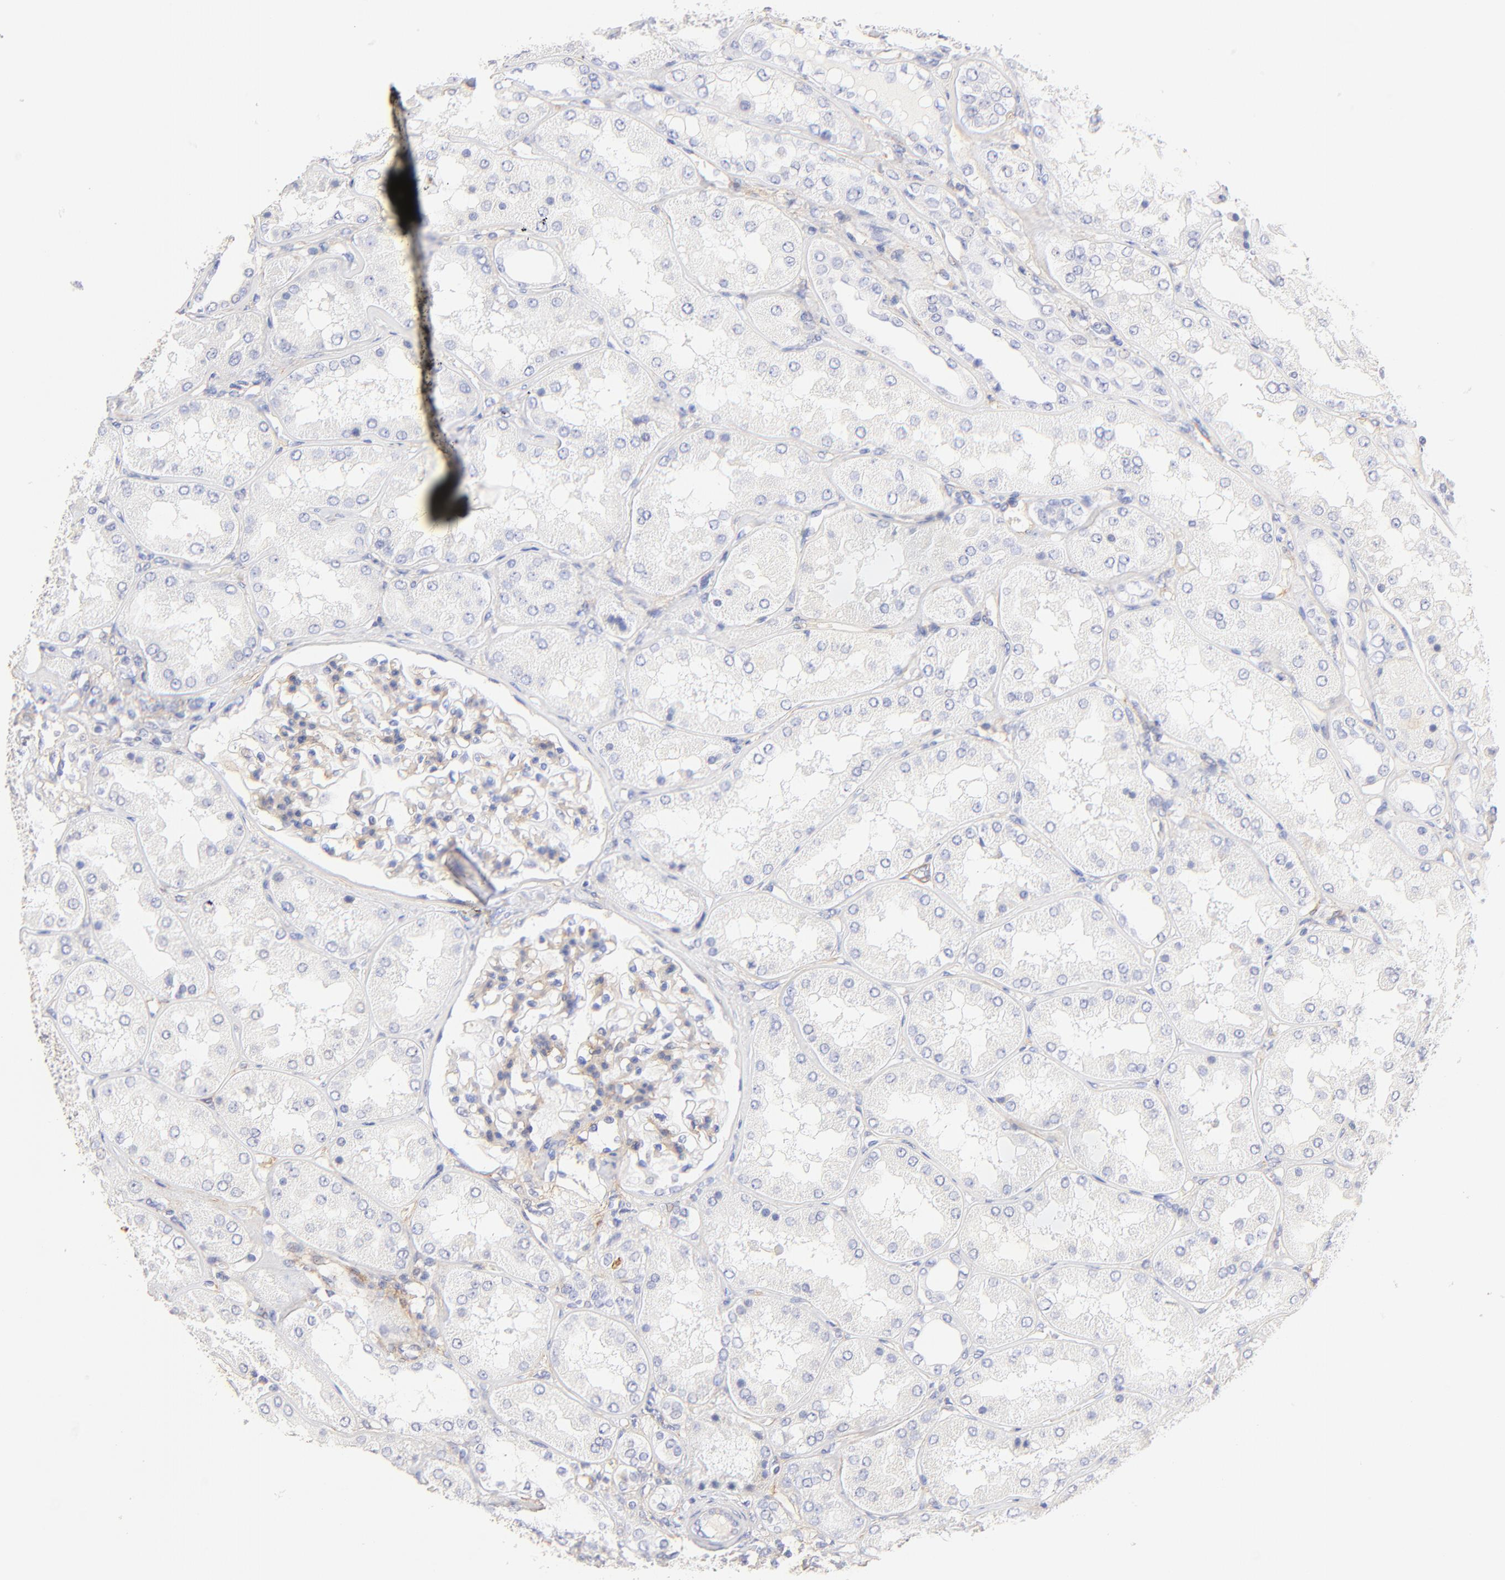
{"staining": {"intensity": "weak", "quantity": "<25%", "location": "cytoplasmic/membranous"}, "tissue": "kidney", "cell_type": "Cells in glomeruli", "image_type": "normal", "snomed": [{"axis": "morphology", "description": "Normal tissue, NOS"}, {"axis": "topography", "description": "Kidney"}], "caption": "An image of kidney stained for a protein exhibits no brown staining in cells in glomeruli.", "gene": "ACTRT1", "patient": {"sex": "female", "age": 56}}